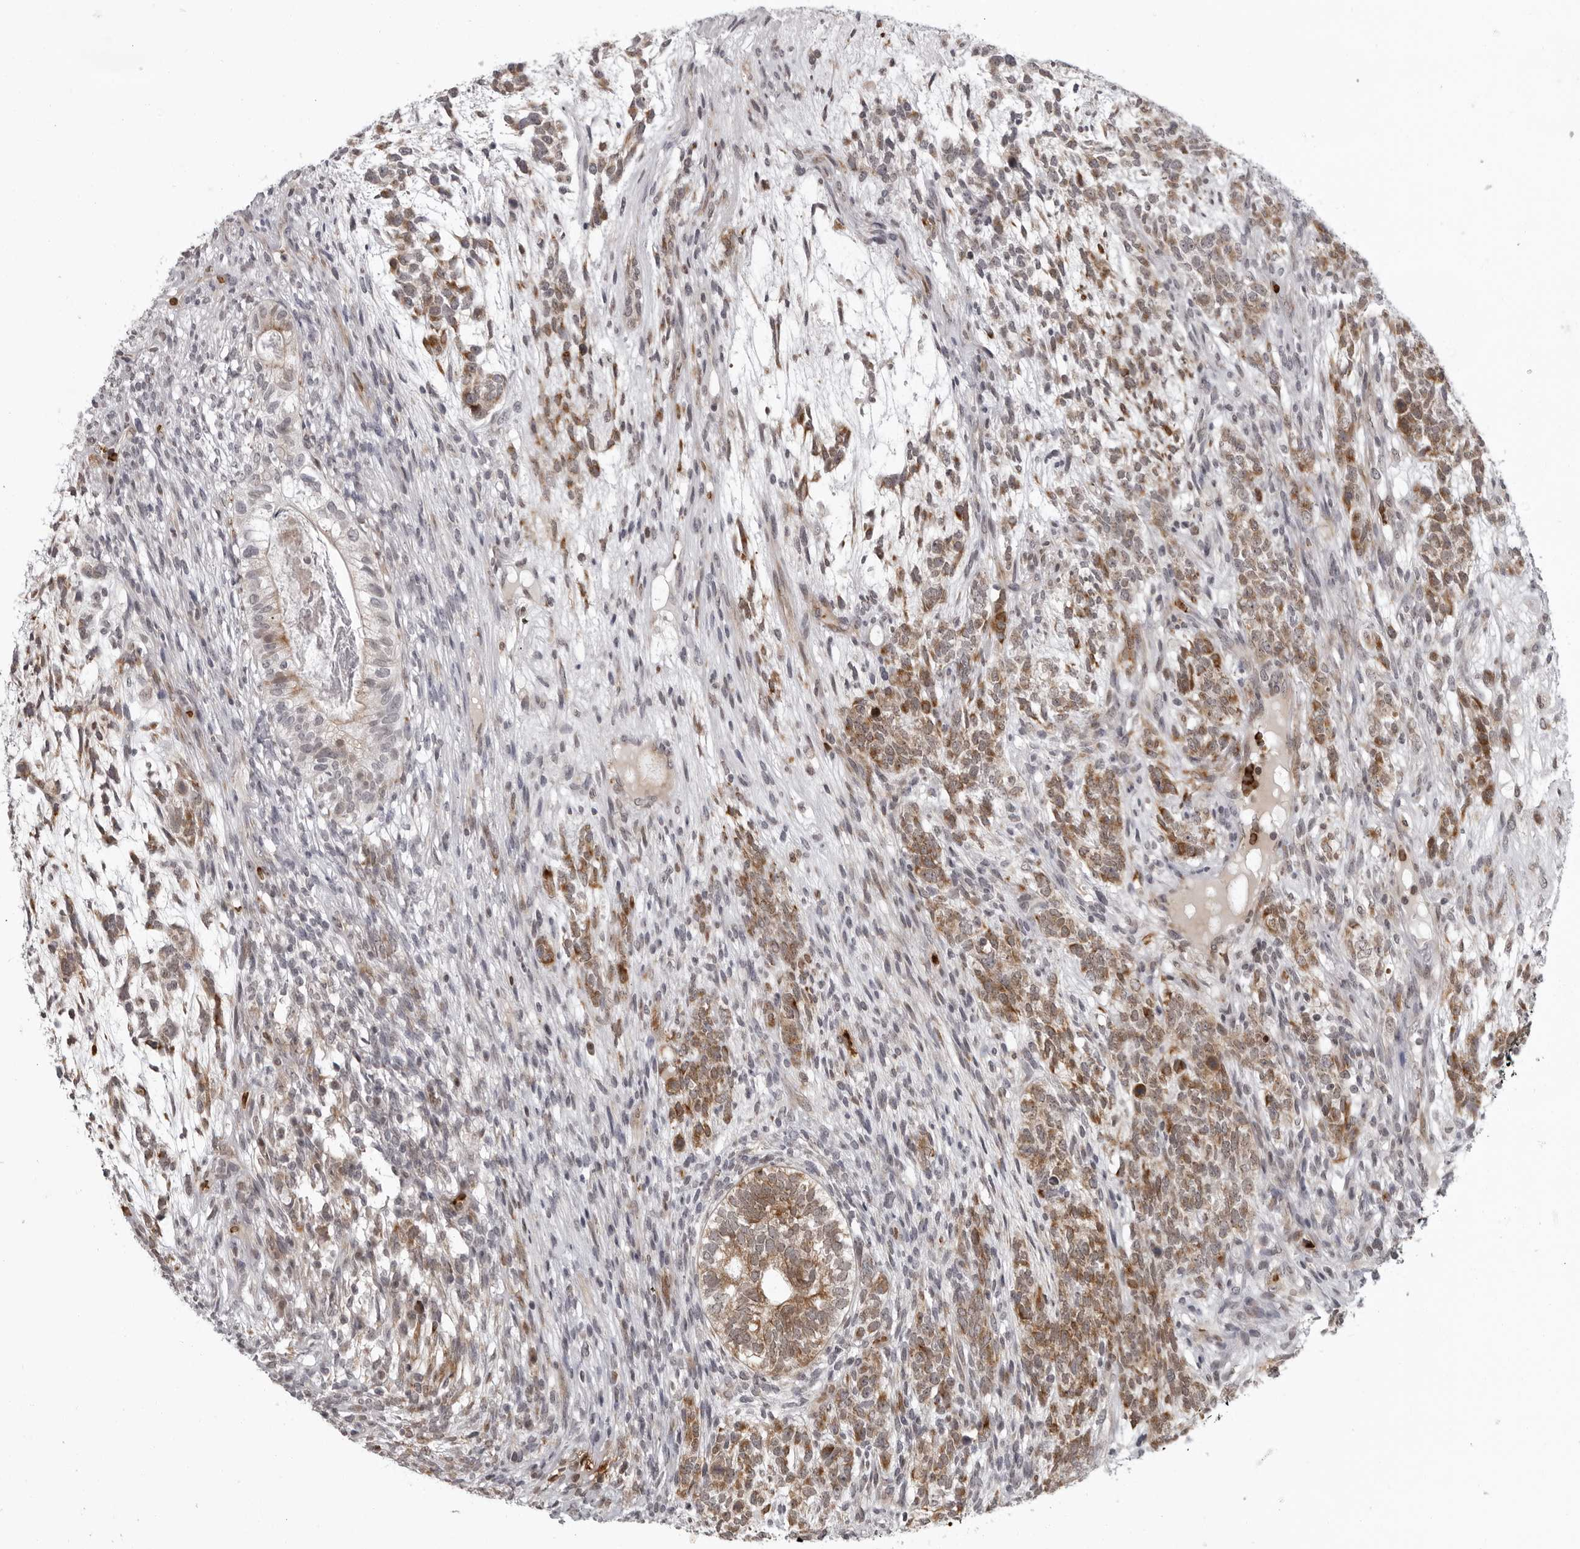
{"staining": {"intensity": "moderate", "quantity": ">75%", "location": "cytoplasmic/membranous"}, "tissue": "testis cancer", "cell_type": "Tumor cells", "image_type": "cancer", "snomed": [{"axis": "morphology", "description": "Seminoma, NOS"}, {"axis": "morphology", "description": "Carcinoma, Embryonal, NOS"}, {"axis": "topography", "description": "Testis"}], "caption": "IHC image of embryonal carcinoma (testis) stained for a protein (brown), which shows medium levels of moderate cytoplasmic/membranous staining in approximately >75% of tumor cells.", "gene": "THOP1", "patient": {"sex": "male", "age": 28}}